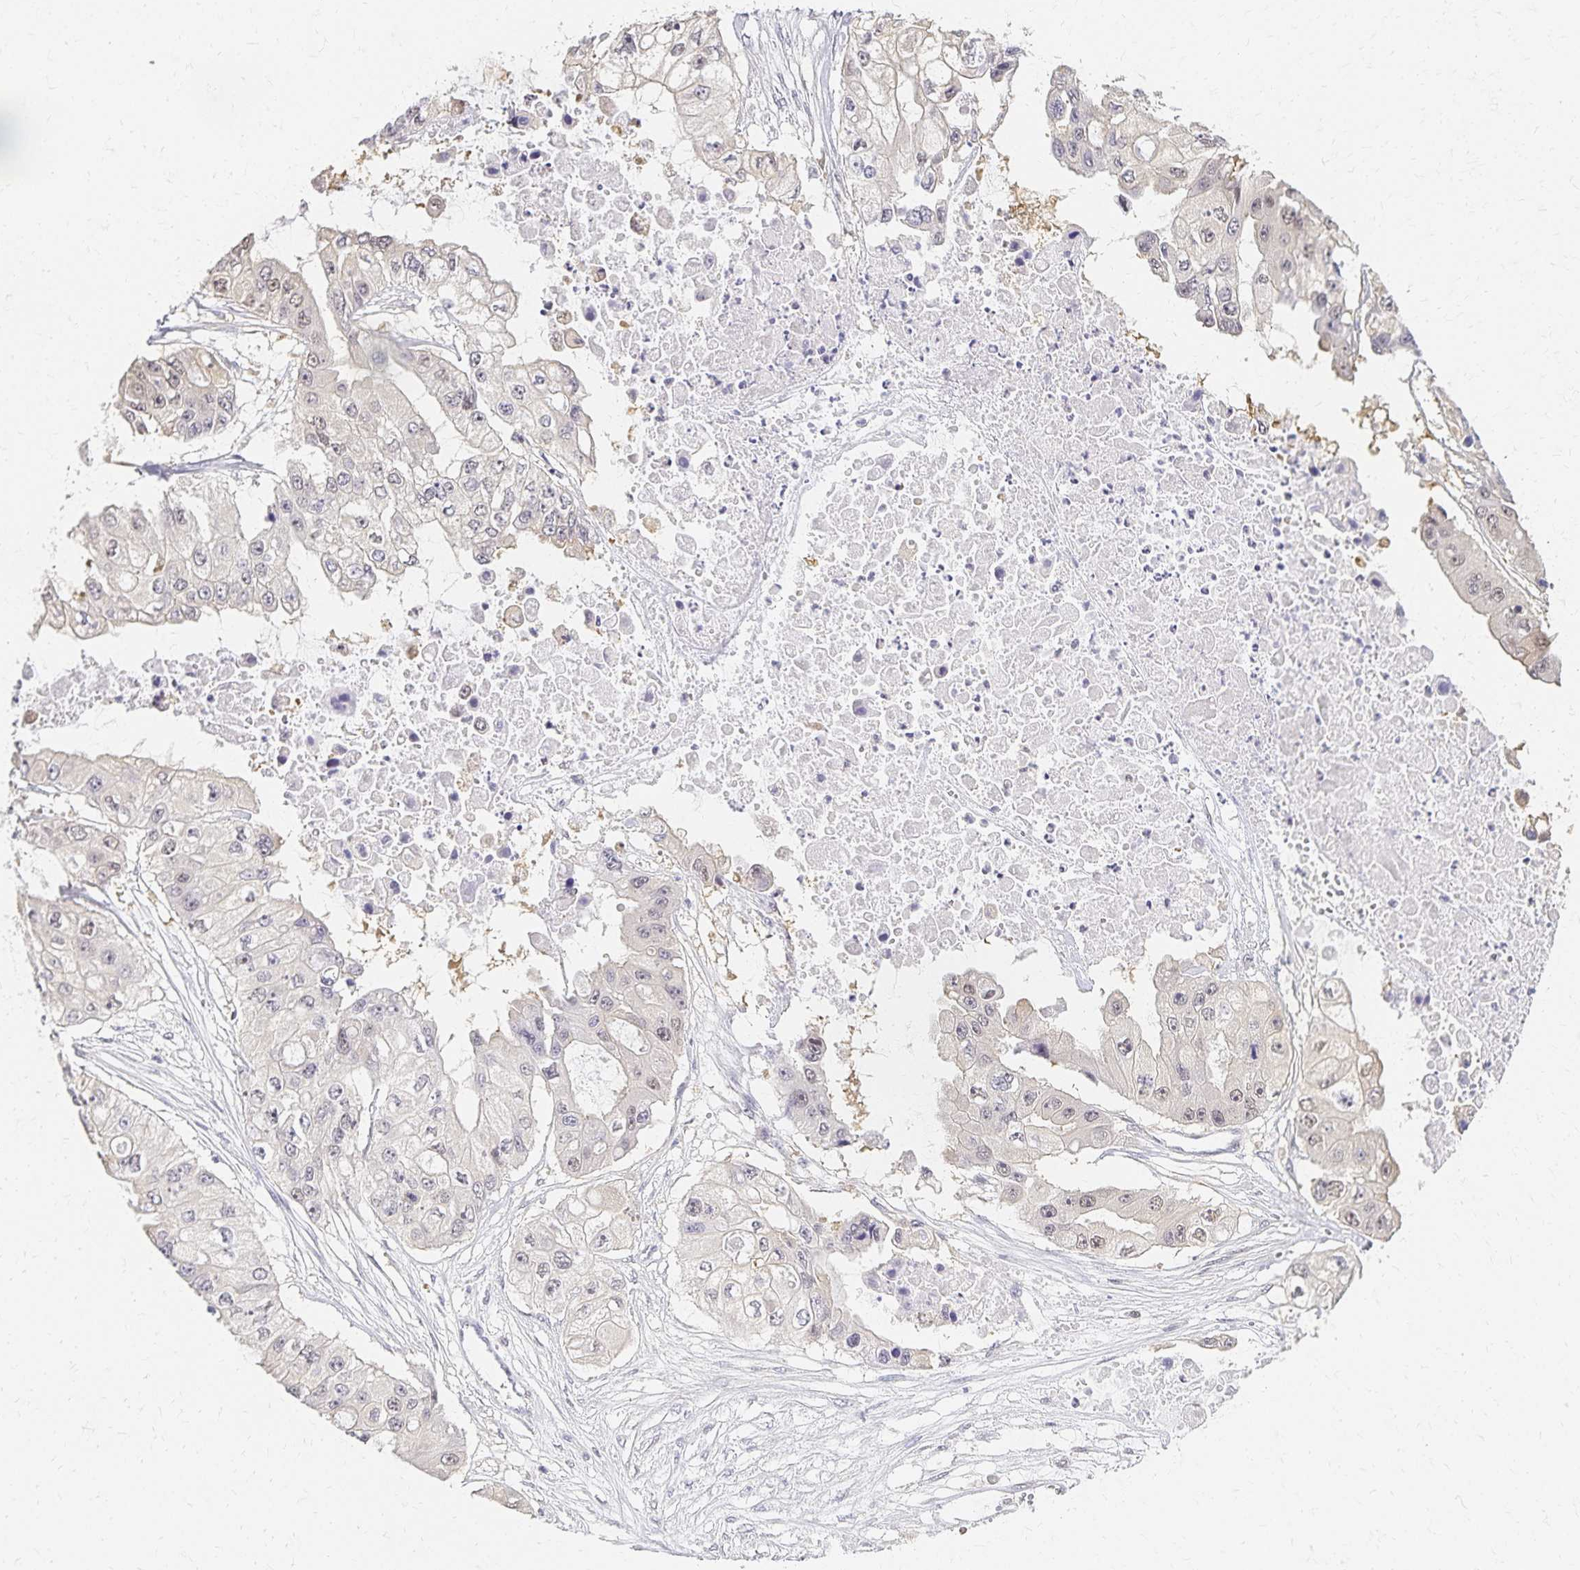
{"staining": {"intensity": "negative", "quantity": "none", "location": "none"}, "tissue": "ovarian cancer", "cell_type": "Tumor cells", "image_type": "cancer", "snomed": [{"axis": "morphology", "description": "Cystadenocarcinoma, serous, NOS"}, {"axis": "topography", "description": "Ovary"}], "caption": "A photomicrograph of ovarian cancer (serous cystadenocarcinoma) stained for a protein displays no brown staining in tumor cells.", "gene": "AZGP1", "patient": {"sex": "female", "age": 56}}